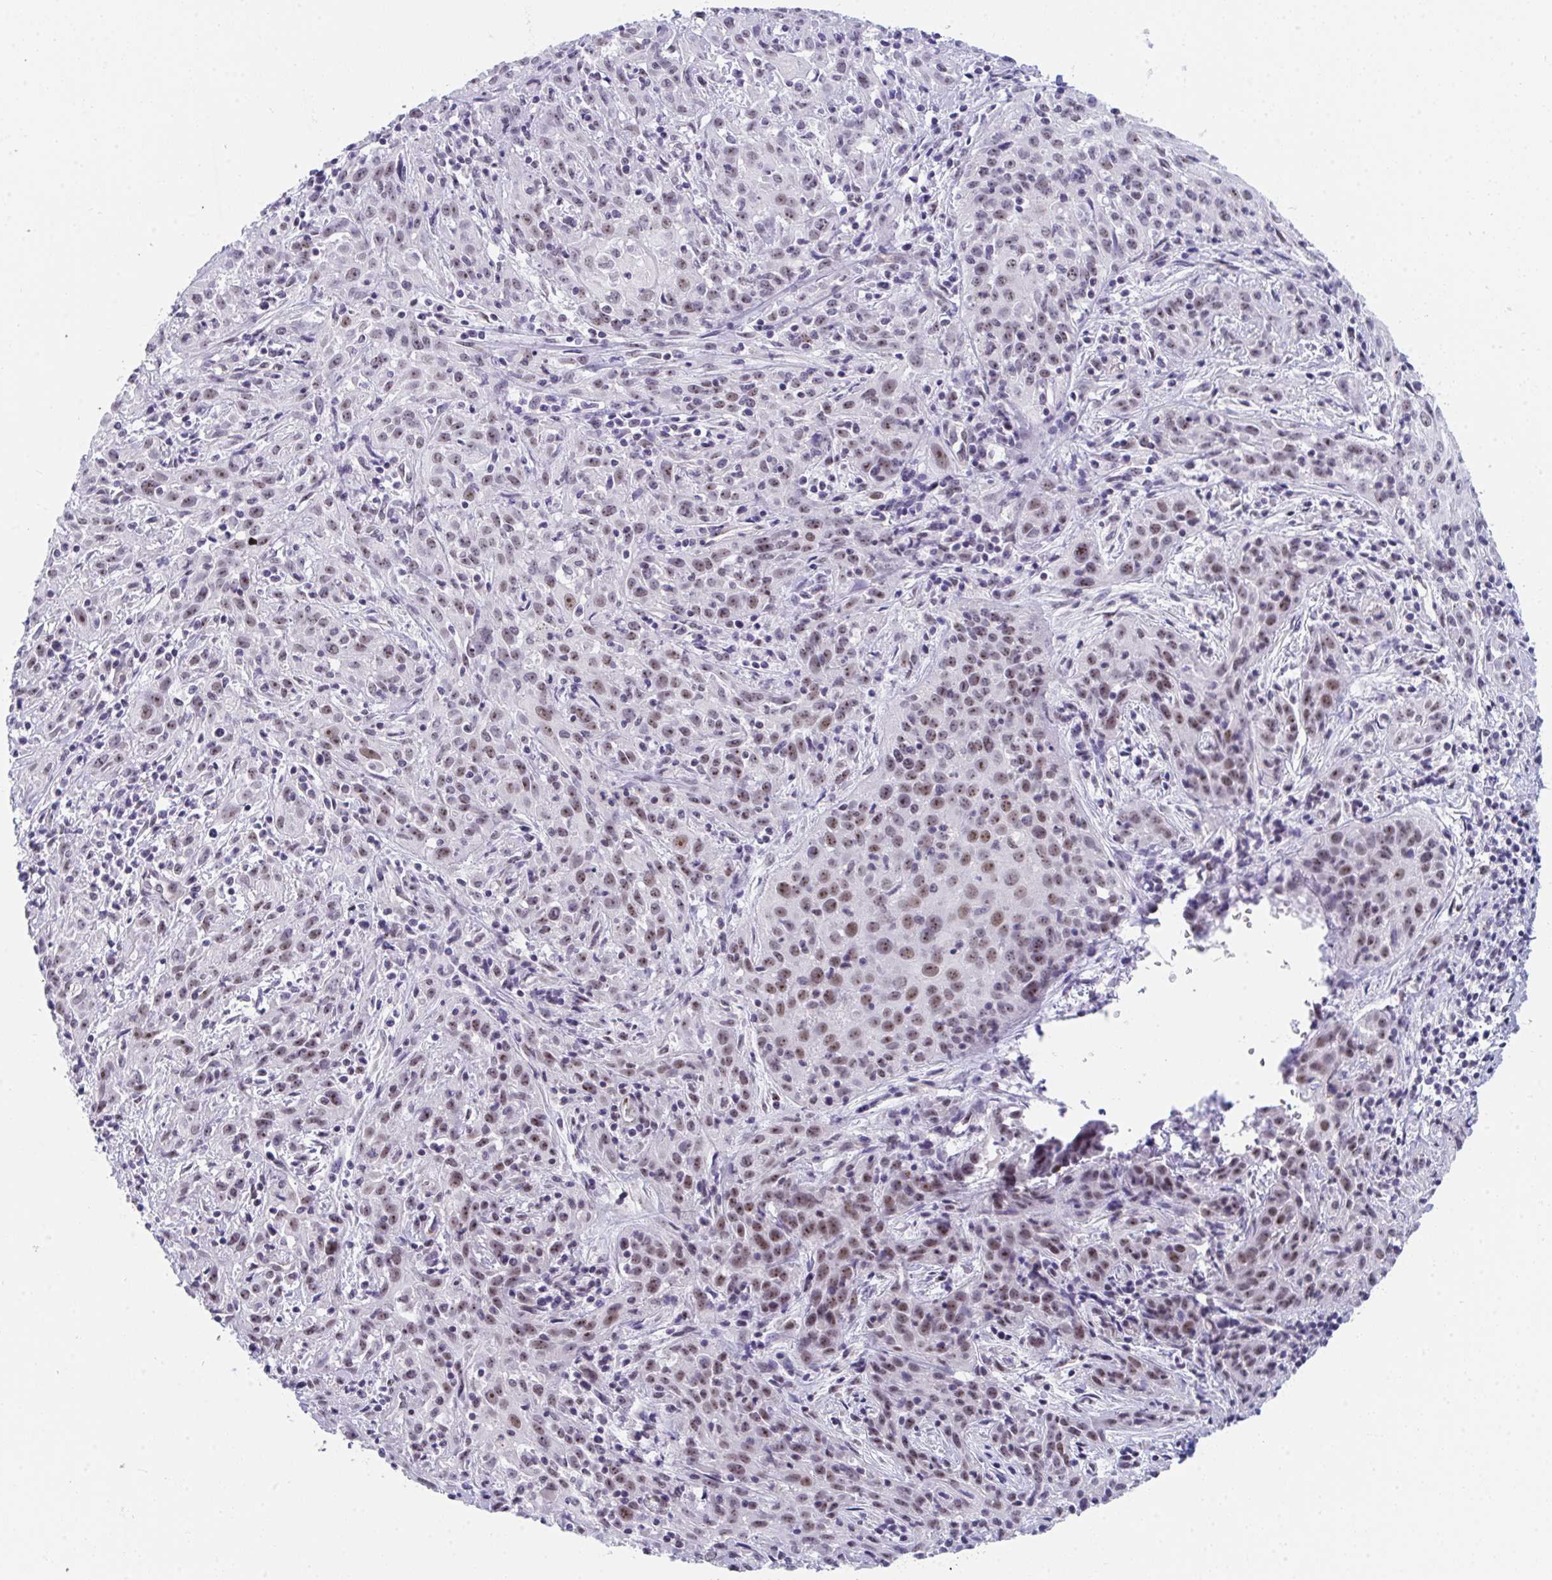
{"staining": {"intensity": "moderate", "quantity": "25%-75%", "location": "nuclear"}, "tissue": "cervical cancer", "cell_type": "Tumor cells", "image_type": "cancer", "snomed": [{"axis": "morphology", "description": "Squamous cell carcinoma, NOS"}, {"axis": "topography", "description": "Cervix"}], "caption": "Protein staining shows moderate nuclear staining in approximately 25%-75% of tumor cells in cervical squamous cell carcinoma.", "gene": "CDK13", "patient": {"sex": "female", "age": 57}}